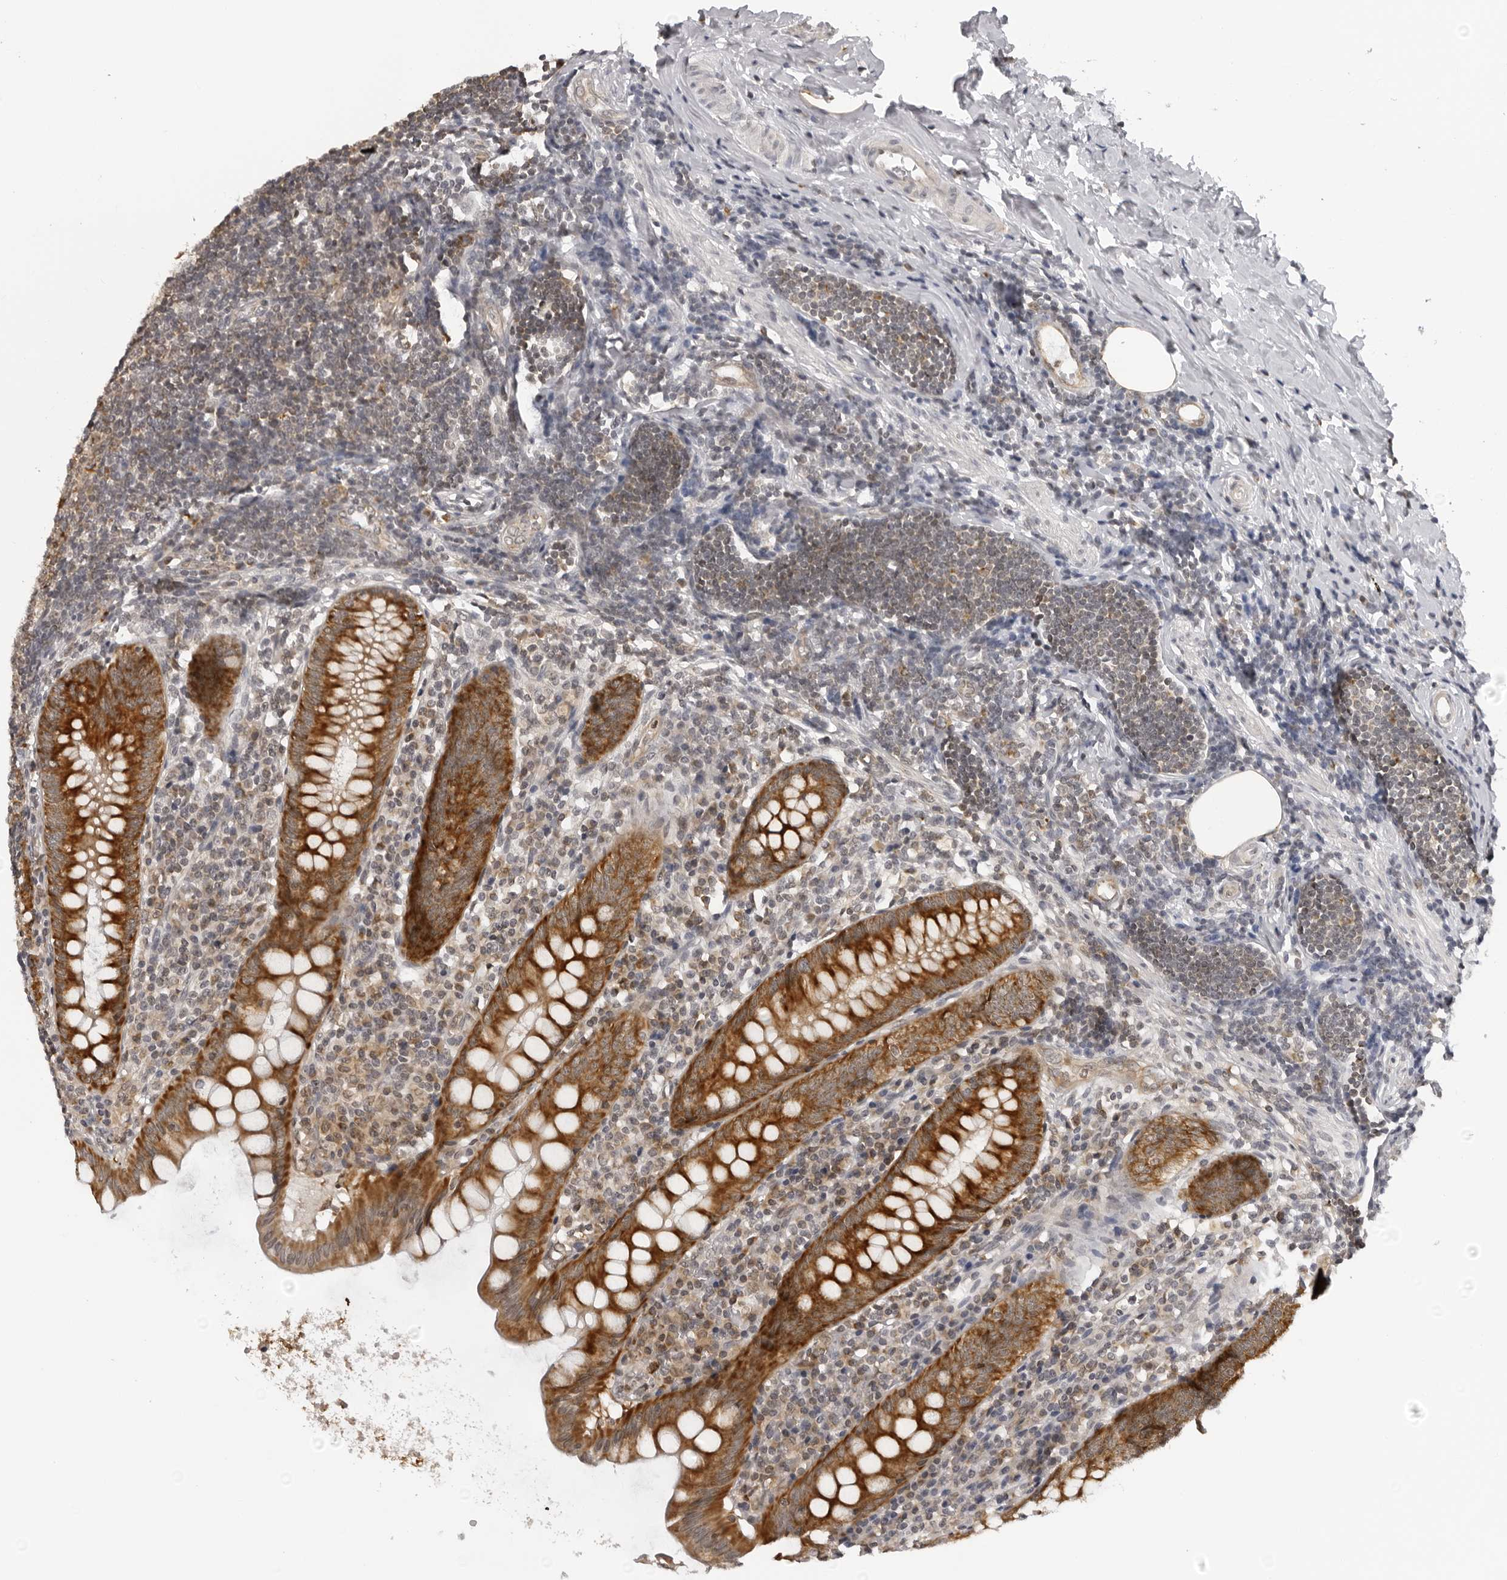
{"staining": {"intensity": "strong", "quantity": ">75%", "location": "cytoplasmic/membranous"}, "tissue": "appendix", "cell_type": "Glandular cells", "image_type": "normal", "snomed": [{"axis": "morphology", "description": "Normal tissue, NOS"}, {"axis": "topography", "description": "Appendix"}], "caption": "A high amount of strong cytoplasmic/membranous expression is identified in about >75% of glandular cells in normal appendix. (DAB = brown stain, brightfield microscopy at high magnification).", "gene": "MRPS15", "patient": {"sex": "female", "age": 54}}